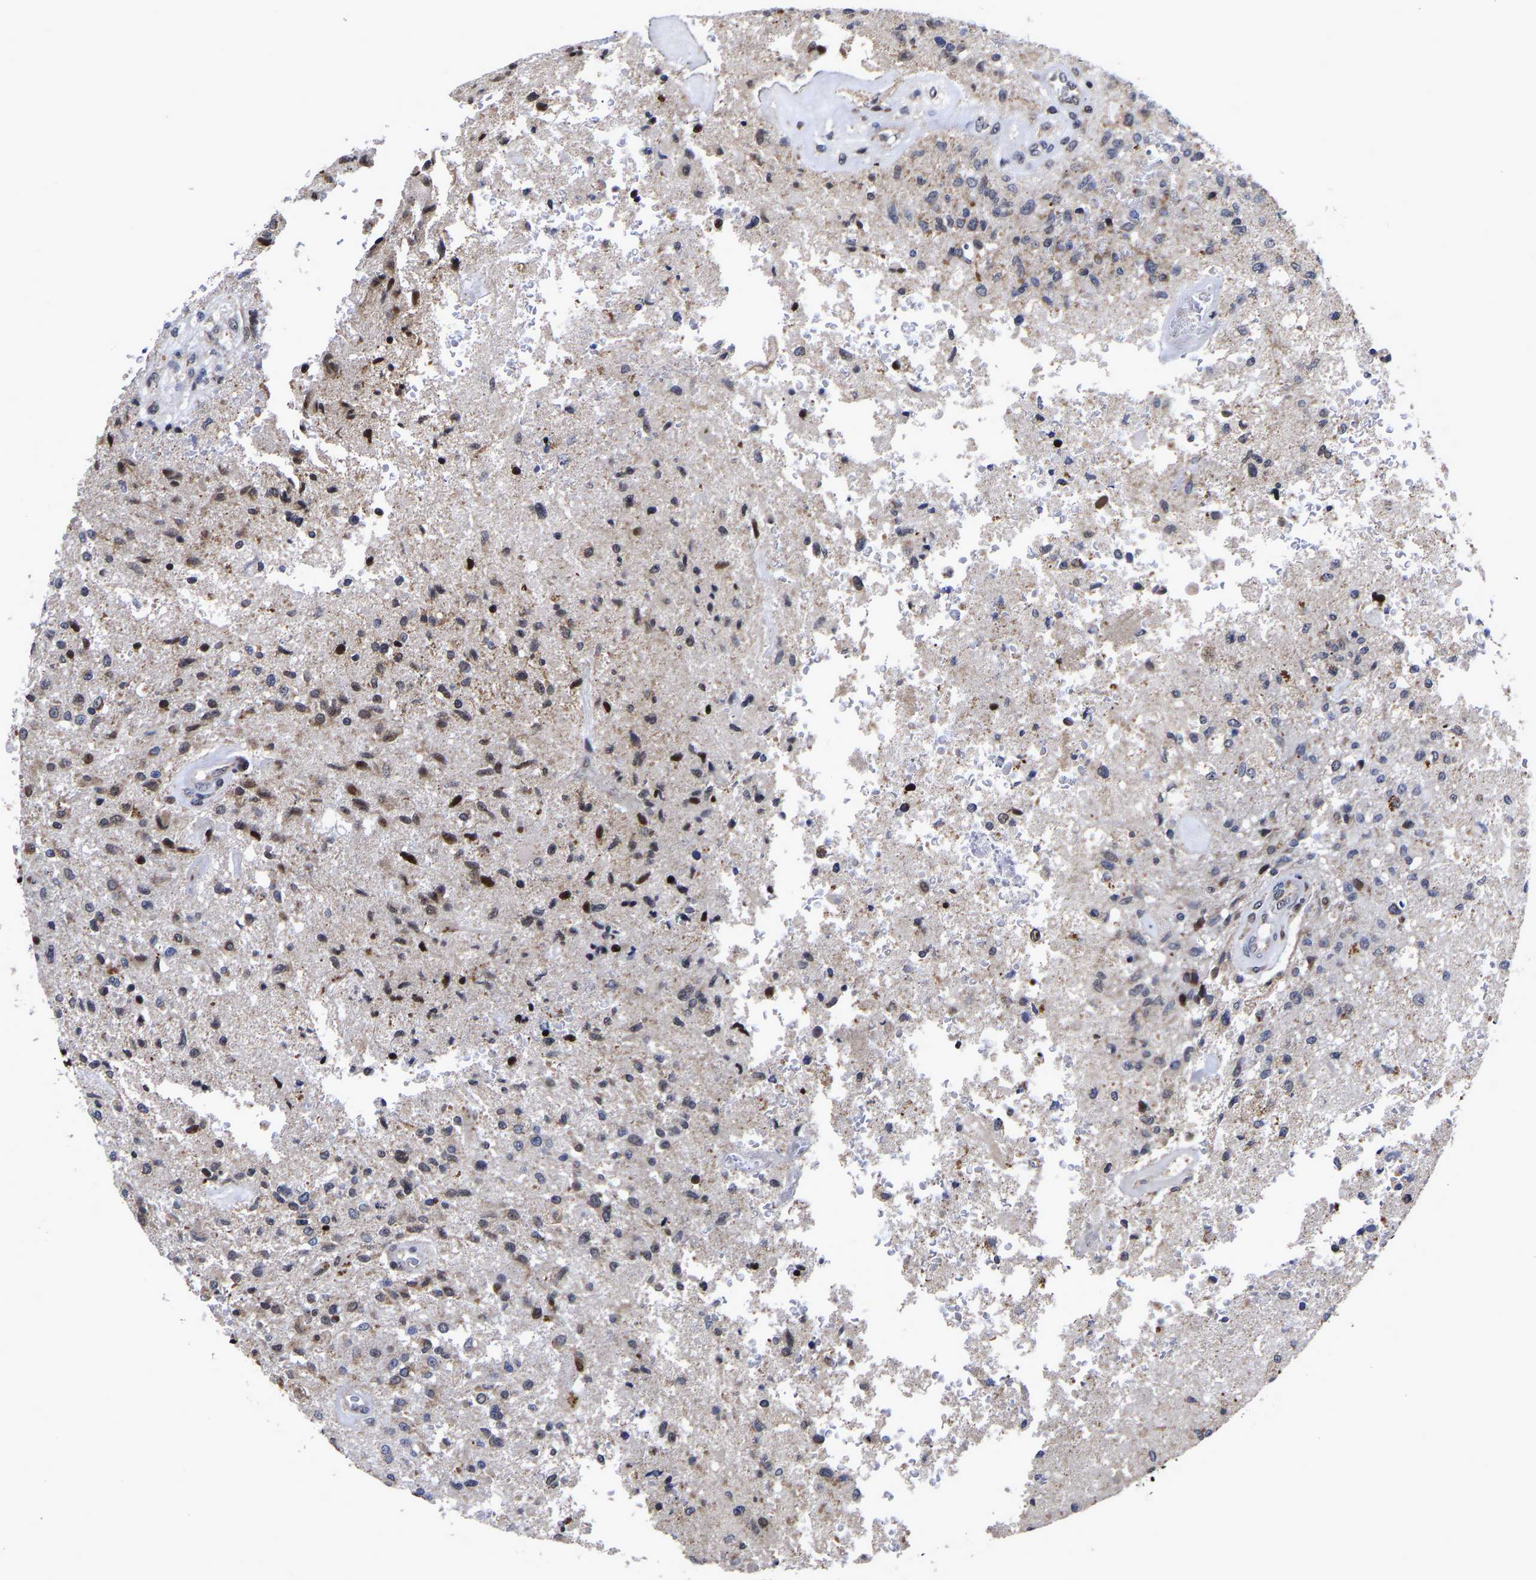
{"staining": {"intensity": "strong", "quantity": "<25%", "location": "nuclear"}, "tissue": "glioma", "cell_type": "Tumor cells", "image_type": "cancer", "snomed": [{"axis": "morphology", "description": "Normal tissue, NOS"}, {"axis": "morphology", "description": "Glioma, malignant, High grade"}, {"axis": "topography", "description": "Cerebral cortex"}], "caption": "This photomicrograph demonstrates immunohistochemistry staining of malignant high-grade glioma, with medium strong nuclear staining in approximately <25% of tumor cells.", "gene": "JUNB", "patient": {"sex": "male", "age": 77}}